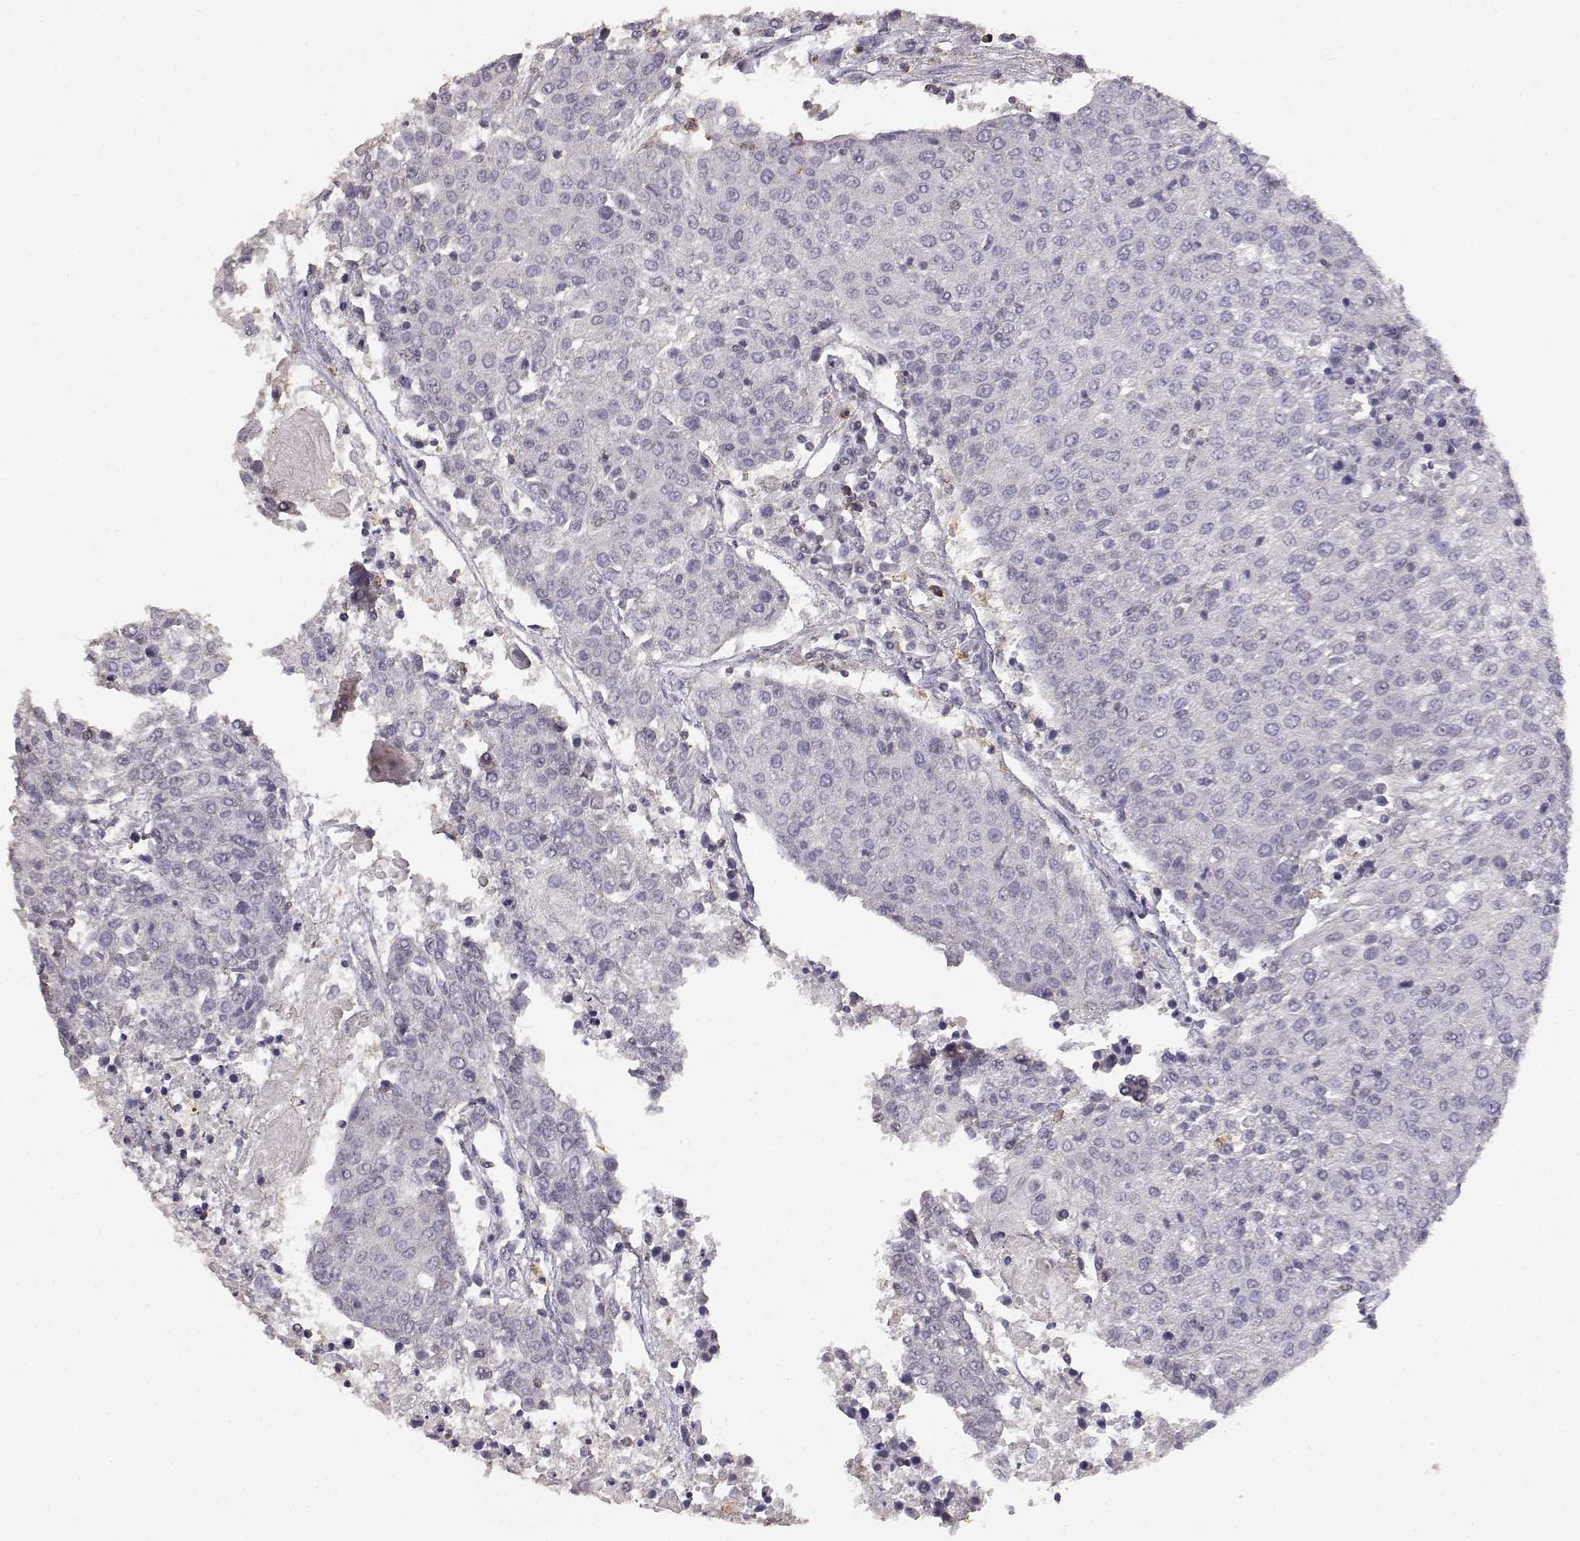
{"staining": {"intensity": "negative", "quantity": "none", "location": "none"}, "tissue": "urothelial cancer", "cell_type": "Tumor cells", "image_type": "cancer", "snomed": [{"axis": "morphology", "description": "Urothelial carcinoma, High grade"}, {"axis": "topography", "description": "Urinary bladder"}], "caption": "Immunohistochemical staining of urothelial carcinoma (high-grade) shows no significant staining in tumor cells.", "gene": "TNFRSF10C", "patient": {"sex": "female", "age": 85}}